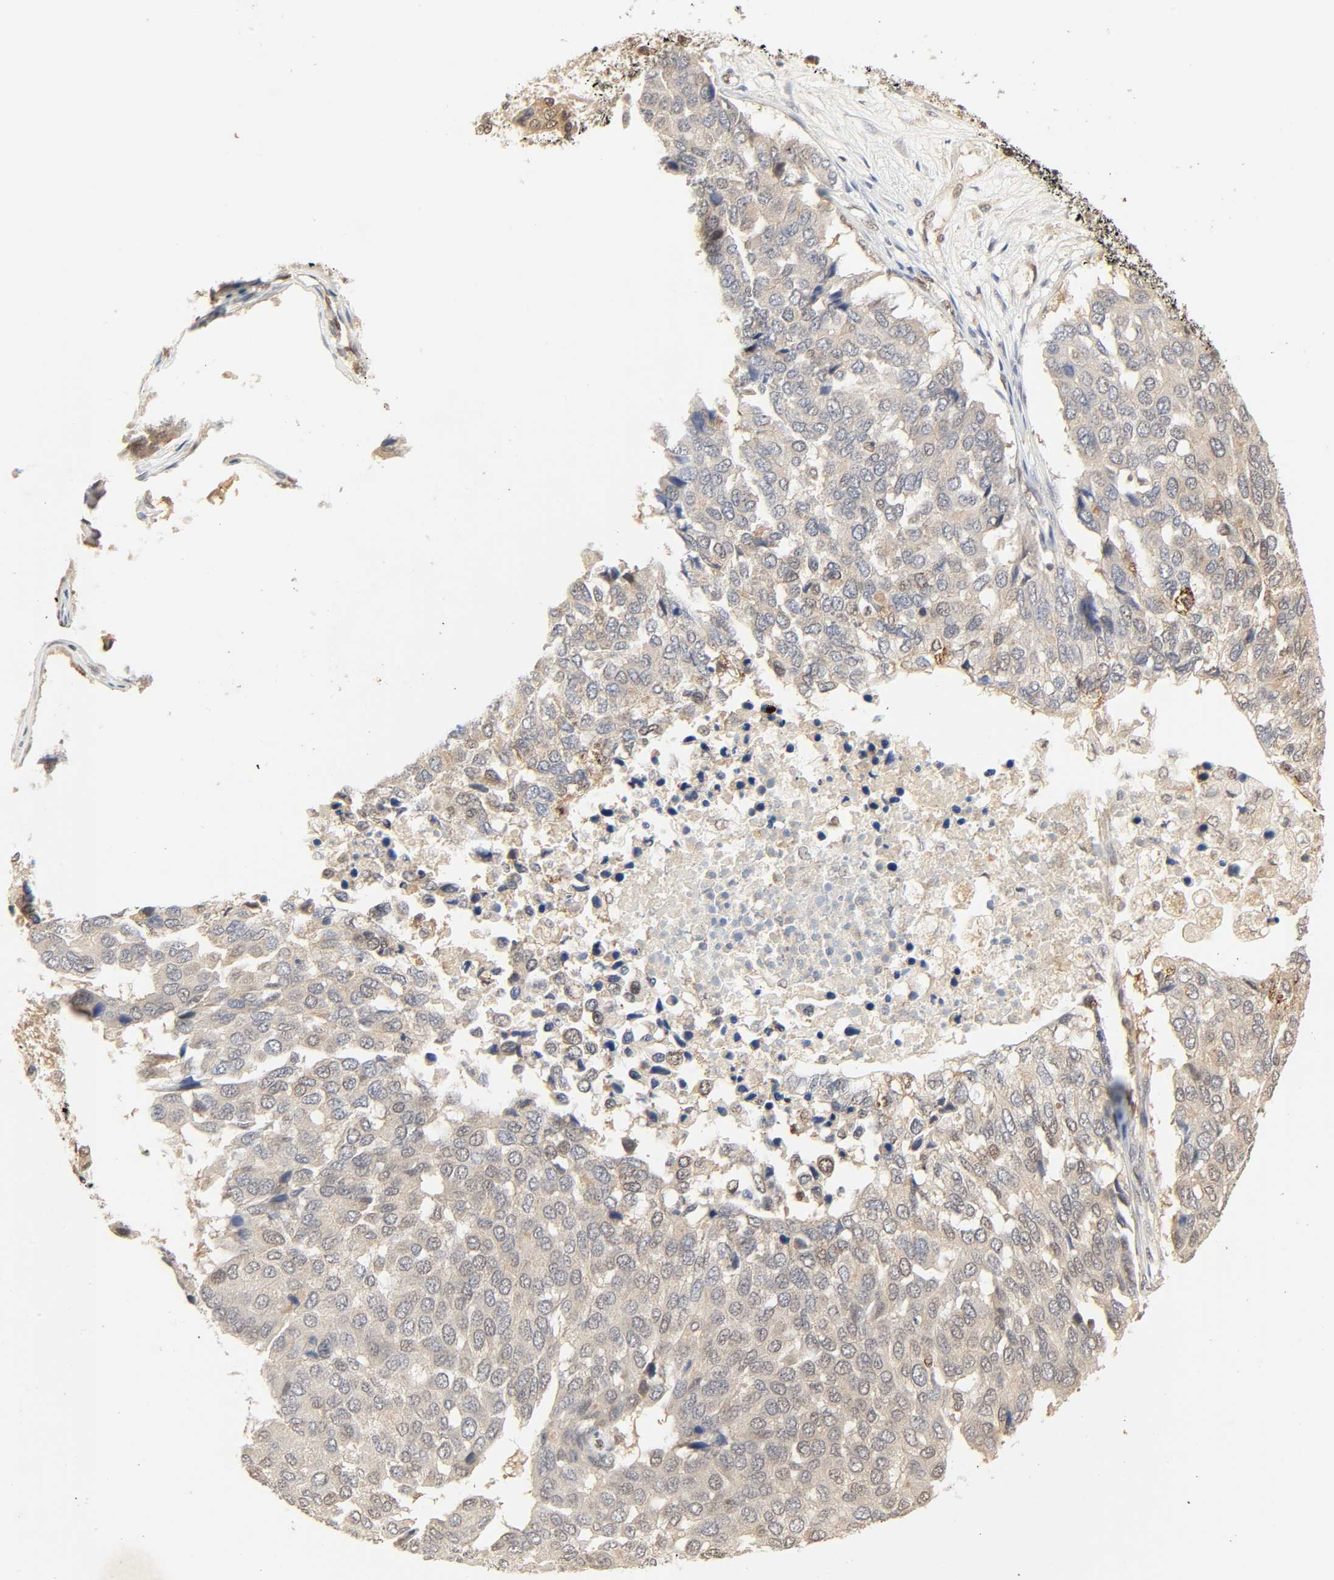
{"staining": {"intensity": "weak", "quantity": "<25%", "location": "cytoplasmic/membranous,nuclear"}, "tissue": "pancreatic cancer", "cell_type": "Tumor cells", "image_type": "cancer", "snomed": [{"axis": "morphology", "description": "Adenocarcinoma, NOS"}, {"axis": "topography", "description": "Pancreas"}], "caption": "Pancreatic cancer (adenocarcinoma) was stained to show a protein in brown. There is no significant staining in tumor cells.", "gene": "UBC", "patient": {"sex": "male", "age": 50}}